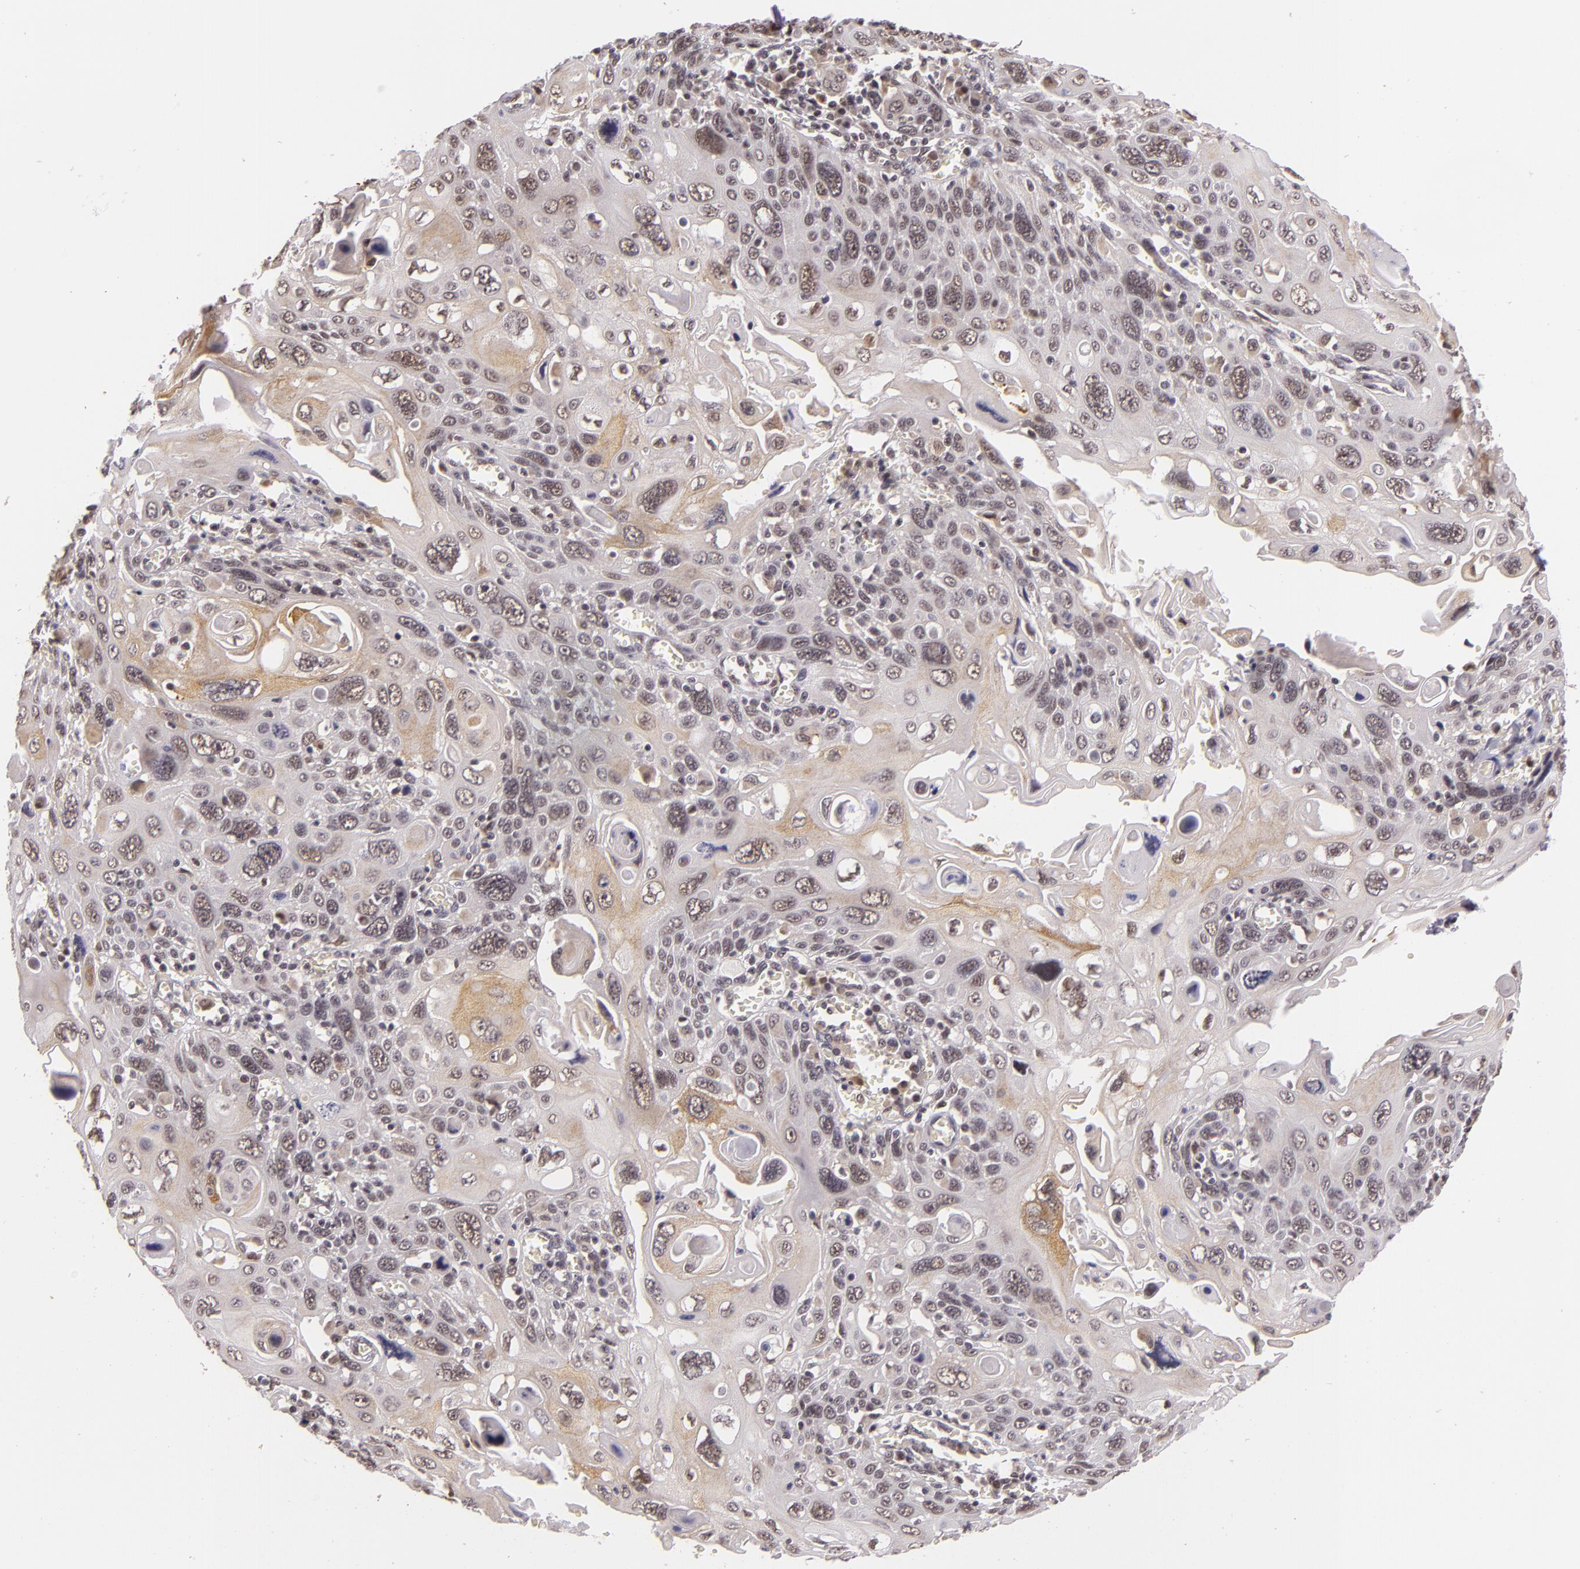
{"staining": {"intensity": "weak", "quantity": "<25%", "location": "nuclear"}, "tissue": "cervical cancer", "cell_type": "Tumor cells", "image_type": "cancer", "snomed": [{"axis": "morphology", "description": "Squamous cell carcinoma, NOS"}, {"axis": "topography", "description": "Cervix"}], "caption": "Immunohistochemistry image of cervical cancer stained for a protein (brown), which demonstrates no staining in tumor cells. (Stains: DAB IHC with hematoxylin counter stain, Microscopy: brightfield microscopy at high magnification).", "gene": "ALX1", "patient": {"sex": "female", "age": 54}}